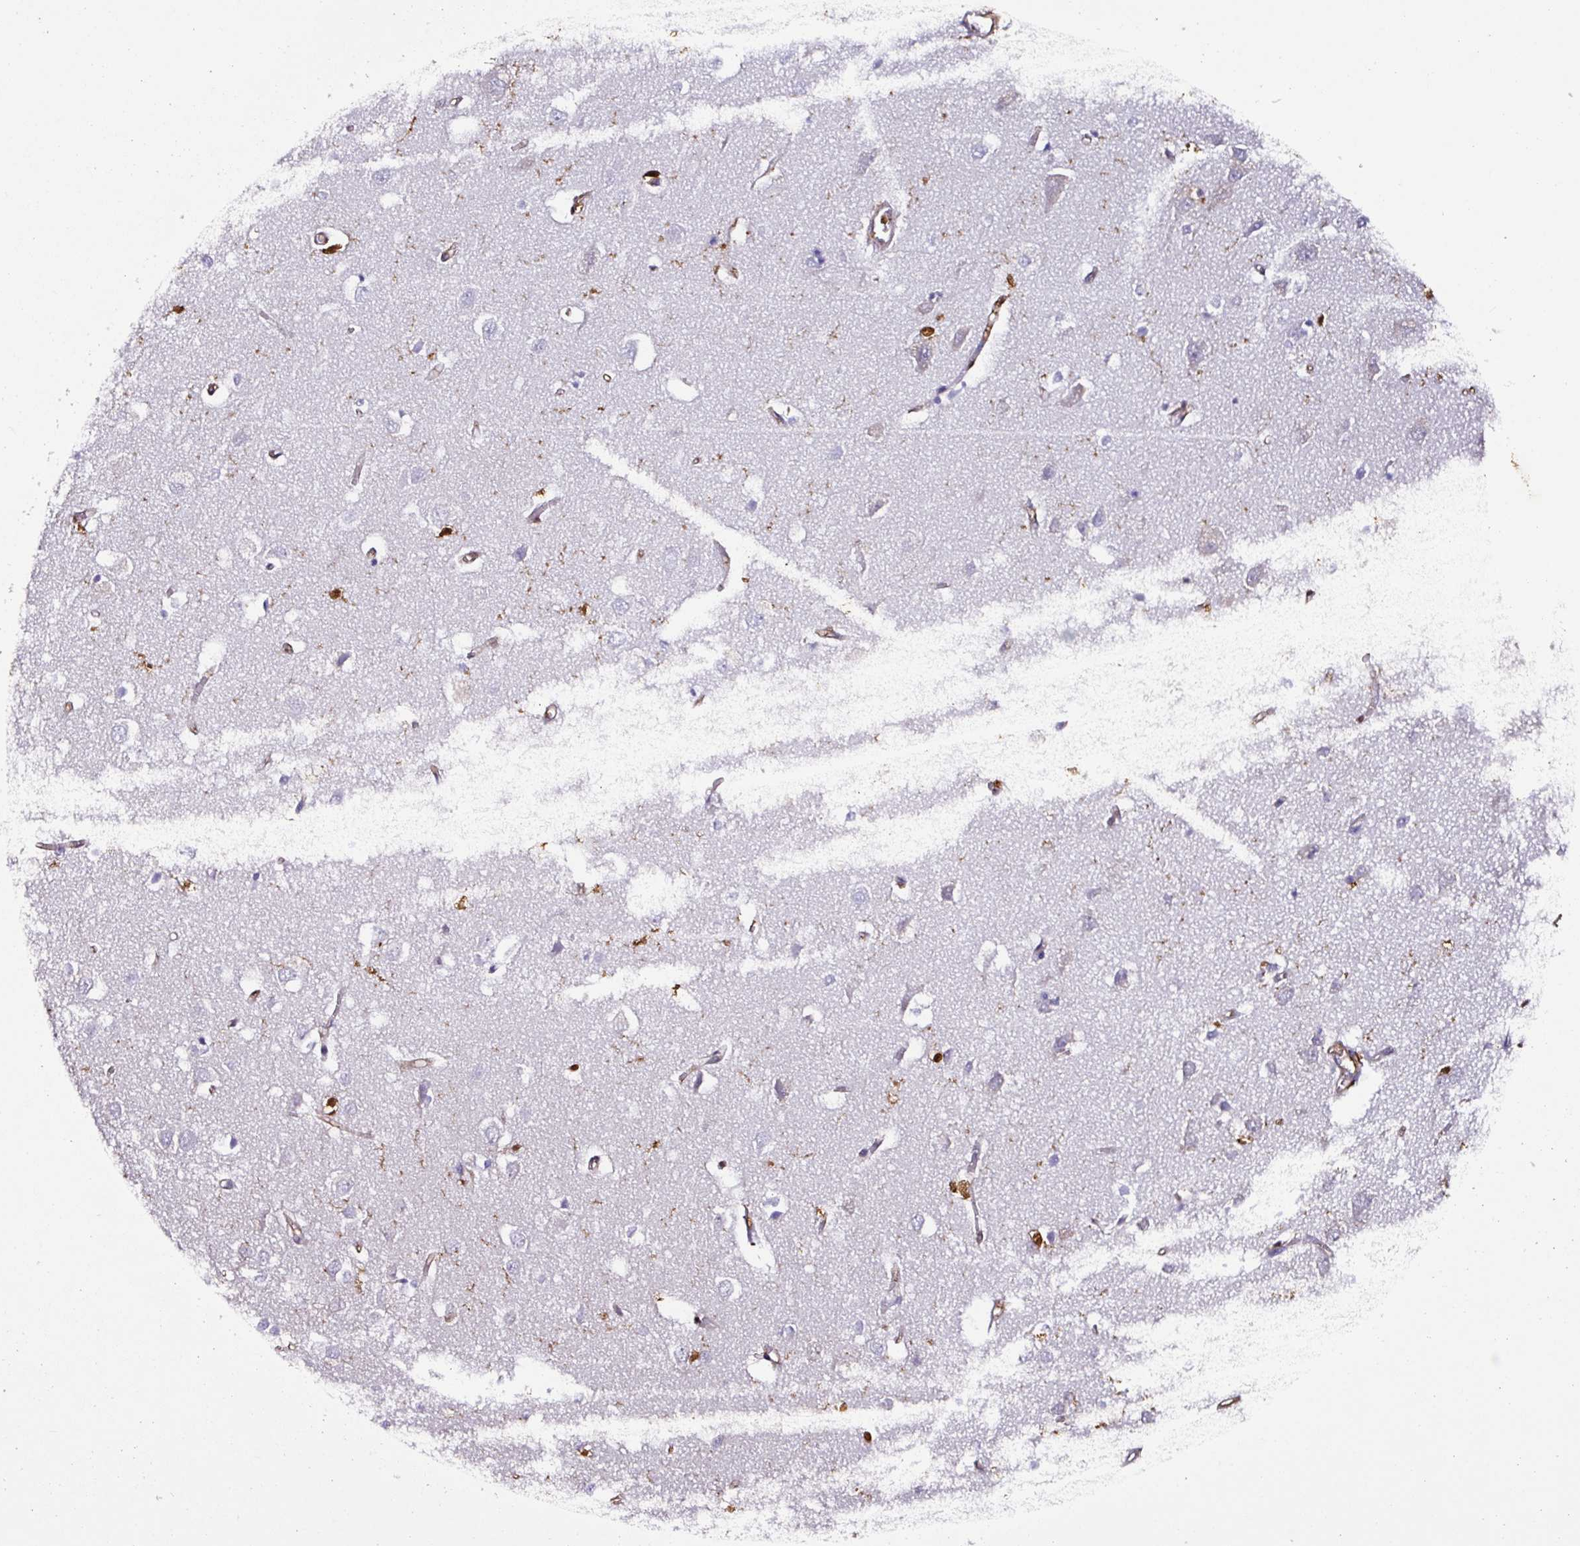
{"staining": {"intensity": "moderate", "quantity": "<25%", "location": "cytoplasmic/membranous"}, "tissue": "cerebral cortex", "cell_type": "Endothelial cells", "image_type": "normal", "snomed": [{"axis": "morphology", "description": "Normal tissue, NOS"}, {"axis": "topography", "description": "Cerebral cortex"}], "caption": "The image exhibits staining of unremarkable cerebral cortex, revealing moderate cytoplasmic/membranous protein staining (brown color) within endothelial cells.", "gene": "ARHGDIB", "patient": {"sex": "male", "age": 70}}